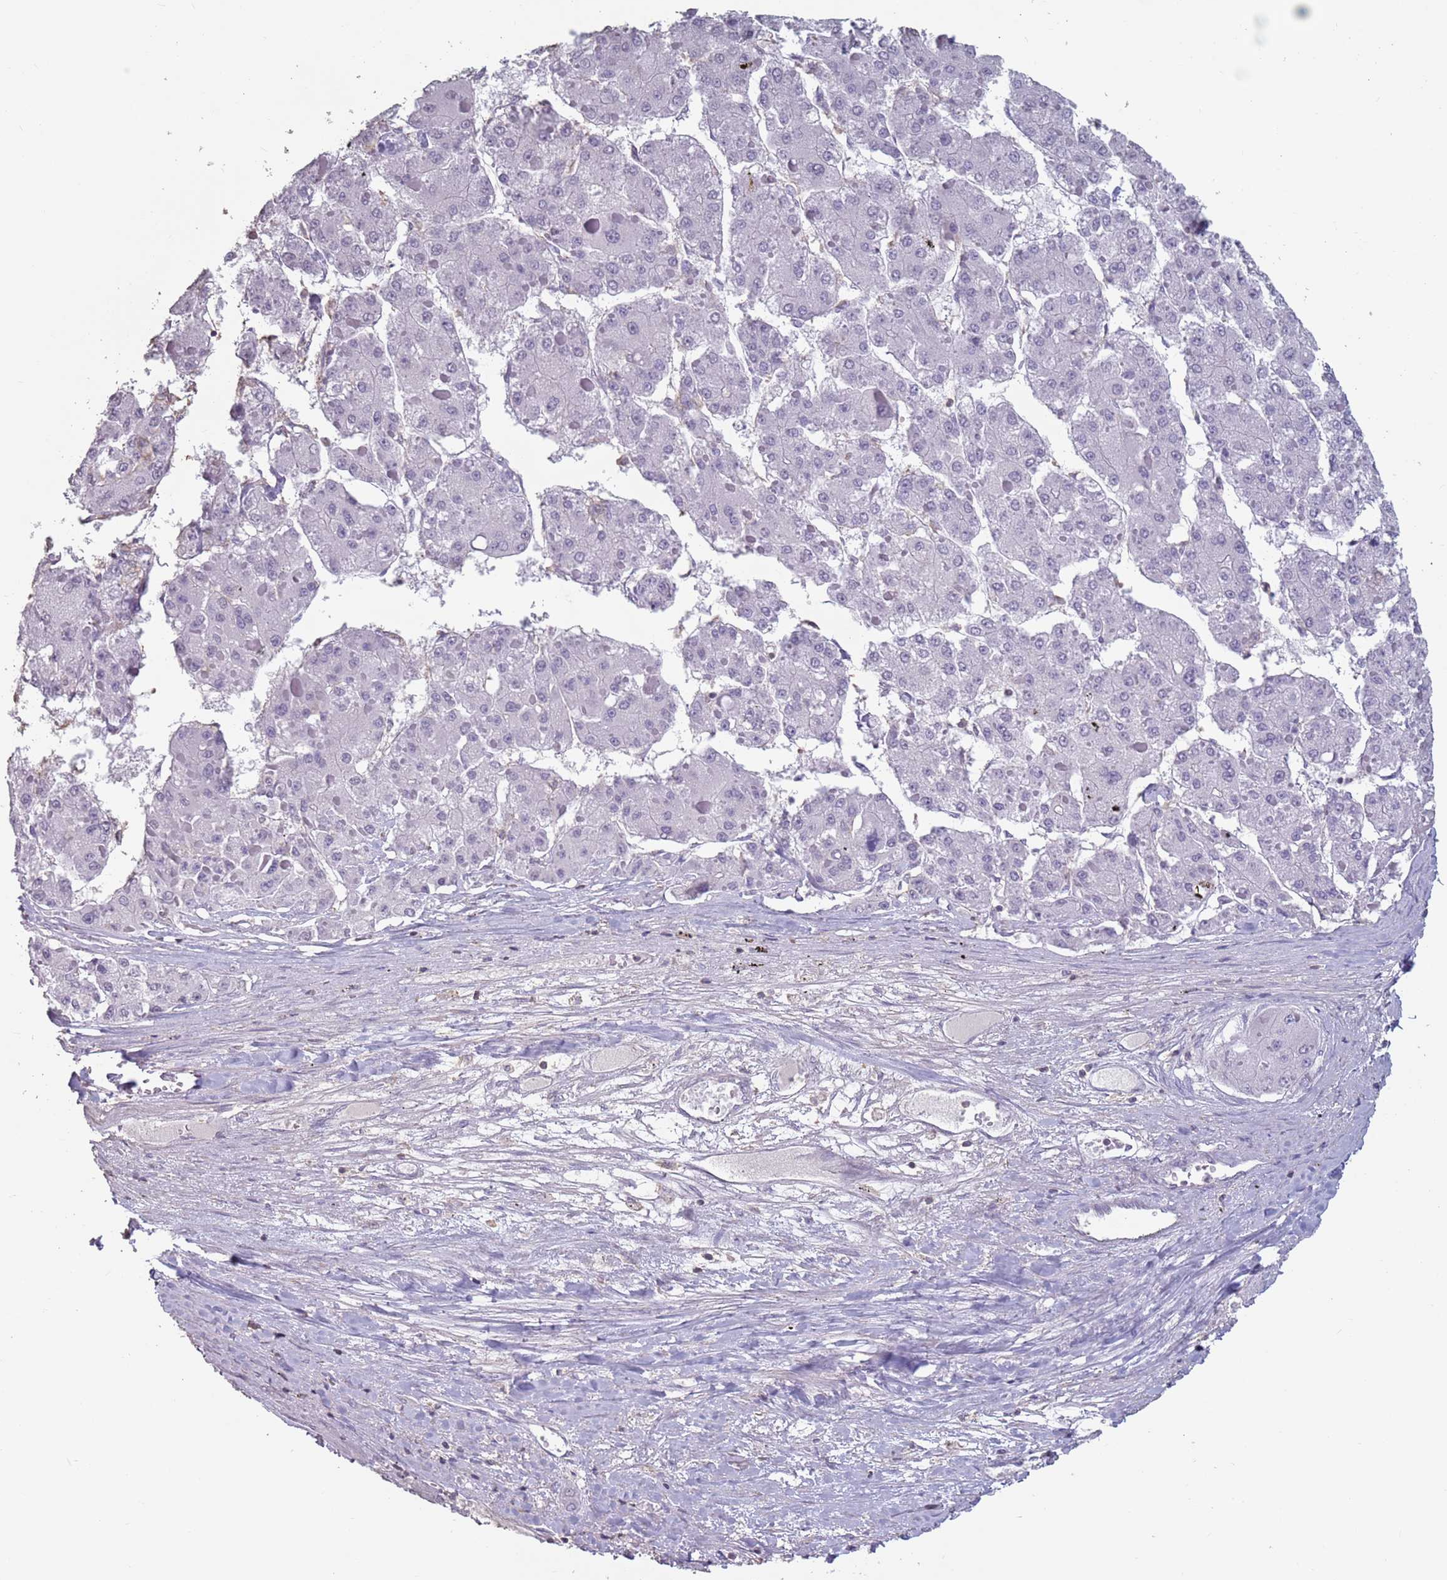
{"staining": {"intensity": "negative", "quantity": "none", "location": "none"}, "tissue": "liver cancer", "cell_type": "Tumor cells", "image_type": "cancer", "snomed": [{"axis": "morphology", "description": "Carcinoma, Hepatocellular, NOS"}, {"axis": "topography", "description": "Liver"}], "caption": "Immunohistochemical staining of human hepatocellular carcinoma (liver) displays no significant staining in tumor cells.", "gene": "SUN5", "patient": {"sex": "female", "age": 73}}